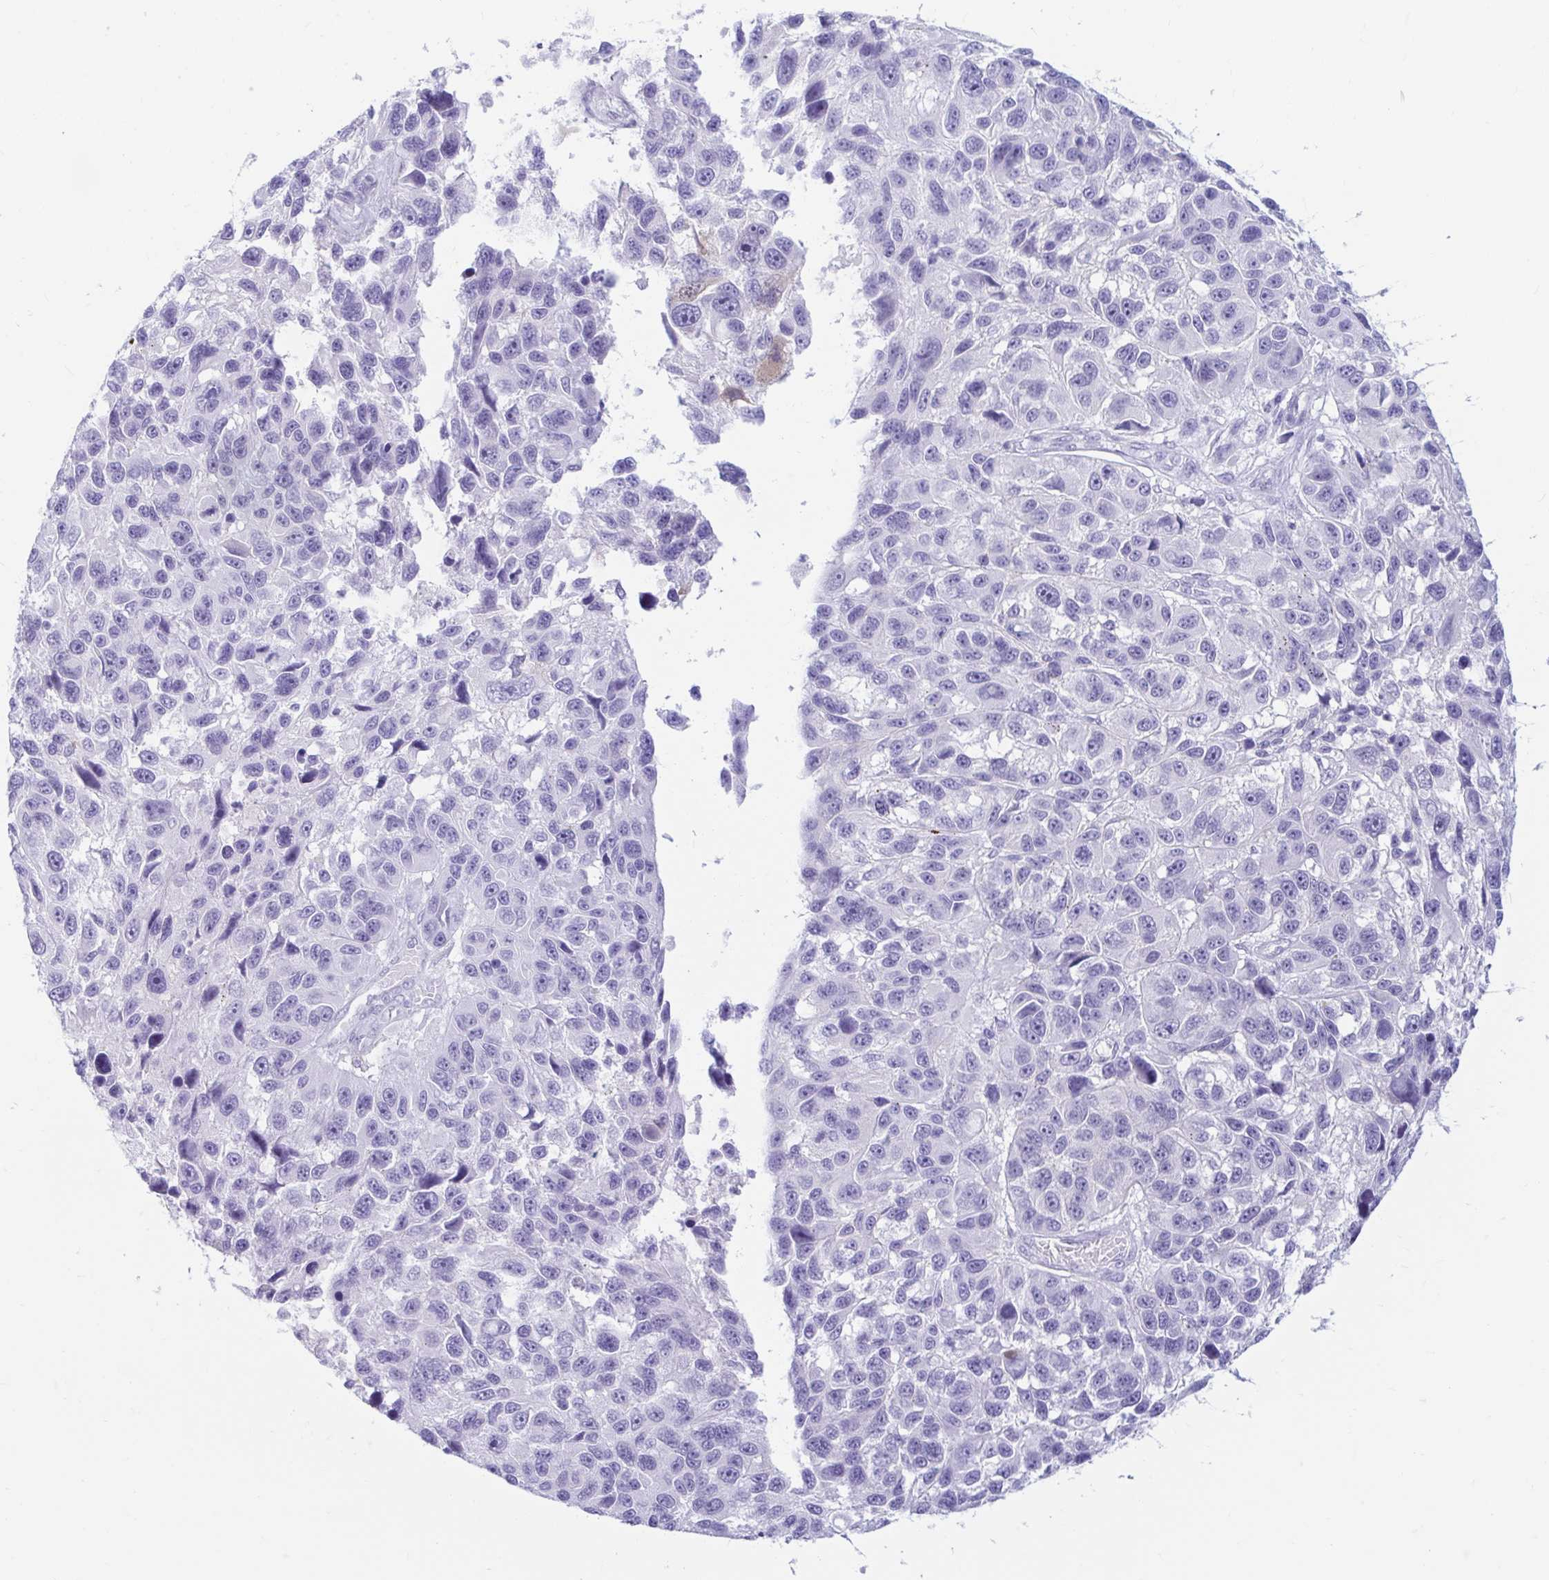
{"staining": {"intensity": "negative", "quantity": "none", "location": "none"}, "tissue": "melanoma", "cell_type": "Tumor cells", "image_type": "cancer", "snomed": [{"axis": "morphology", "description": "Malignant melanoma, NOS"}, {"axis": "topography", "description": "Skin"}], "caption": "IHC histopathology image of neoplastic tissue: human malignant melanoma stained with DAB (3,3'-diaminobenzidine) demonstrates no significant protein expression in tumor cells.", "gene": "ERICH6", "patient": {"sex": "male", "age": 53}}